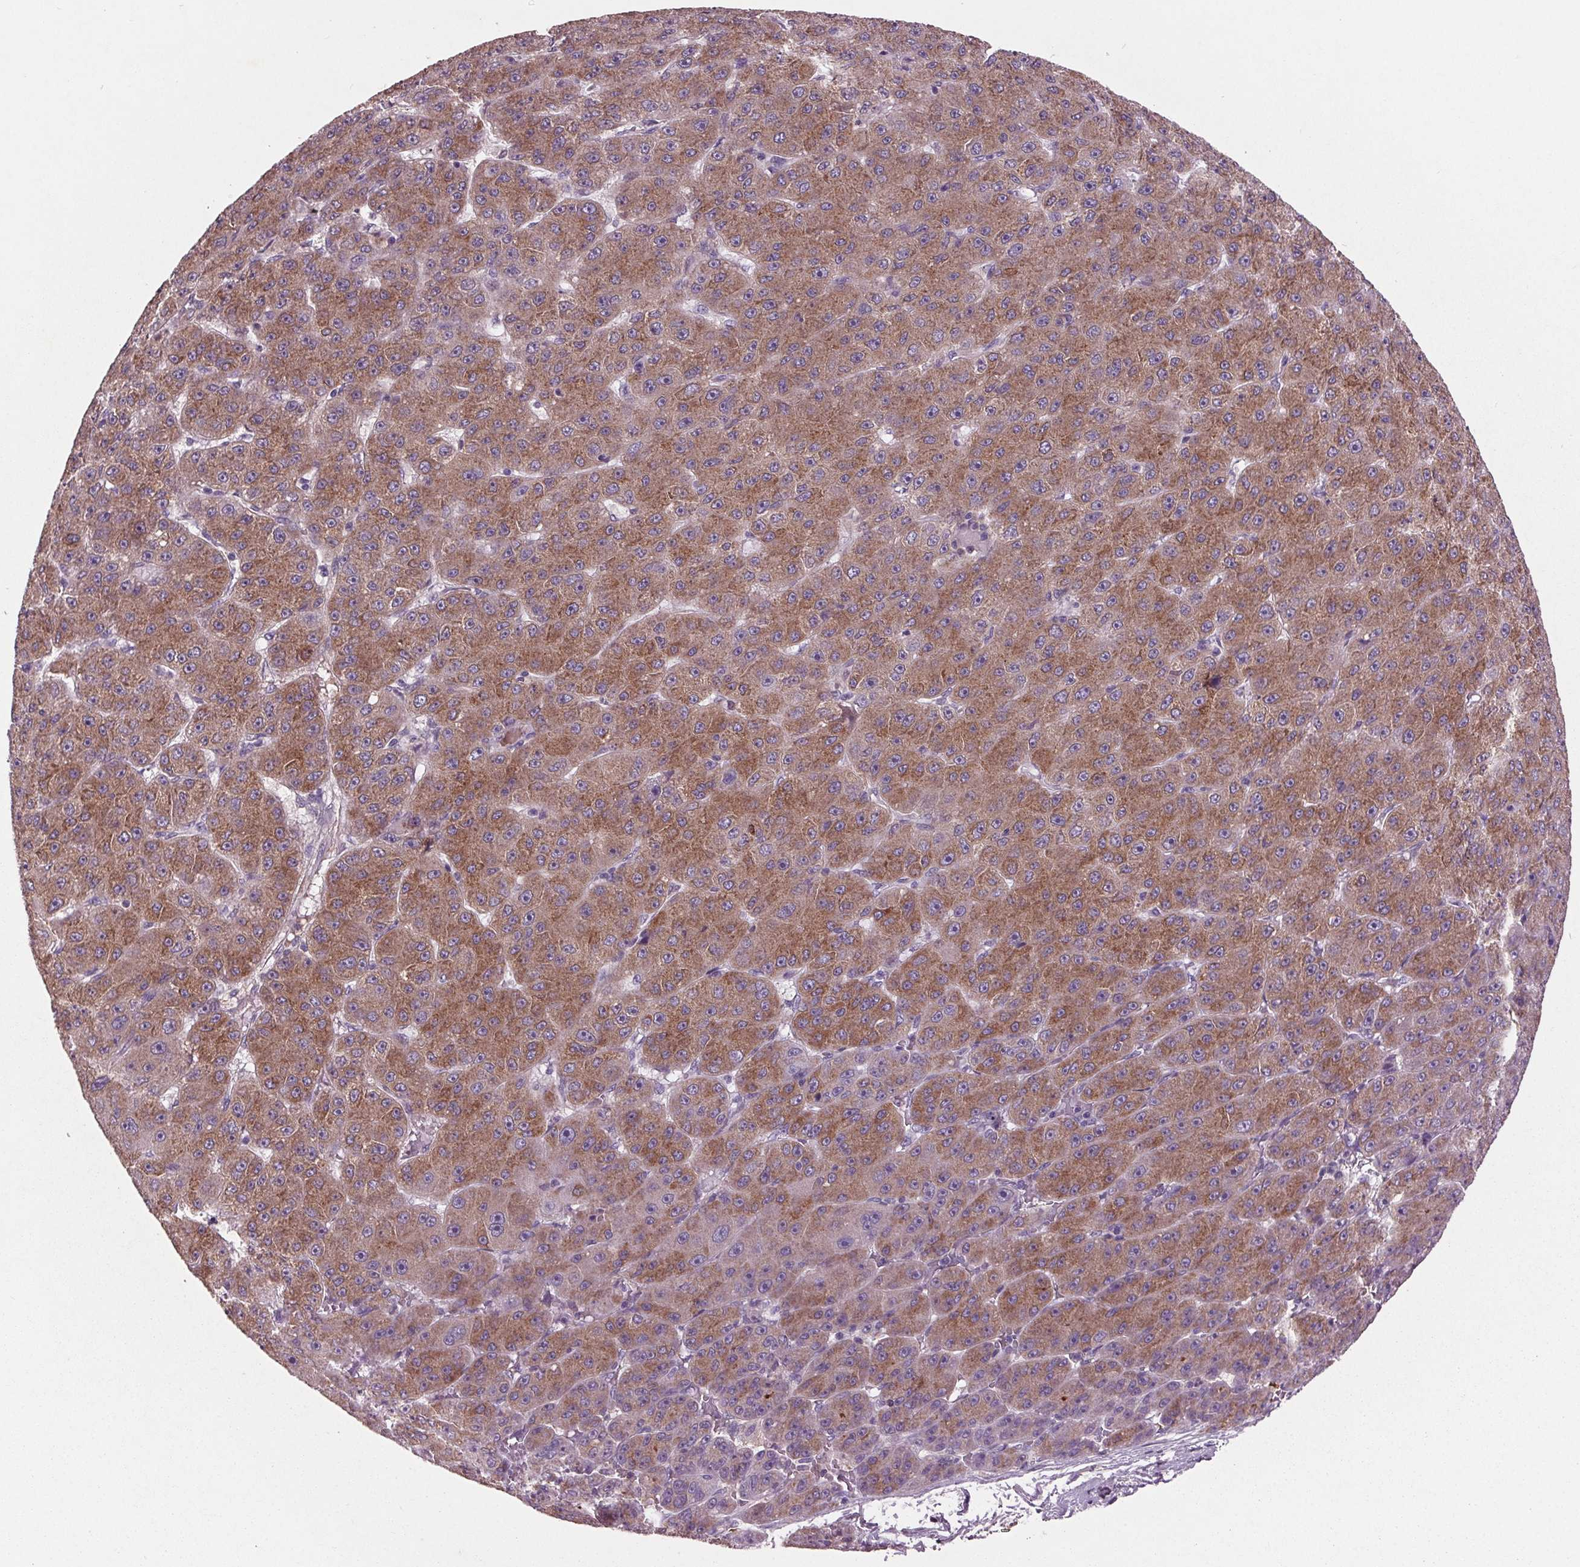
{"staining": {"intensity": "moderate", "quantity": ">75%", "location": "cytoplasmic/membranous"}, "tissue": "liver cancer", "cell_type": "Tumor cells", "image_type": "cancer", "snomed": [{"axis": "morphology", "description": "Carcinoma, Hepatocellular, NOS"}, {"axis": "topography", "description": "Liver"}], "caption": "DAB (3,3'-diaminobenzidine) immunohistochemical staining of liver hepatocellular carcinoma reveals moderate cytoplasmic/membranous protein positivity in about >75% of tumor cells. The protein of interest is shown in brown color, while the nuclei are stained blue.", "gene": "C6", "patient": {"sex": "male", "age": 67}}